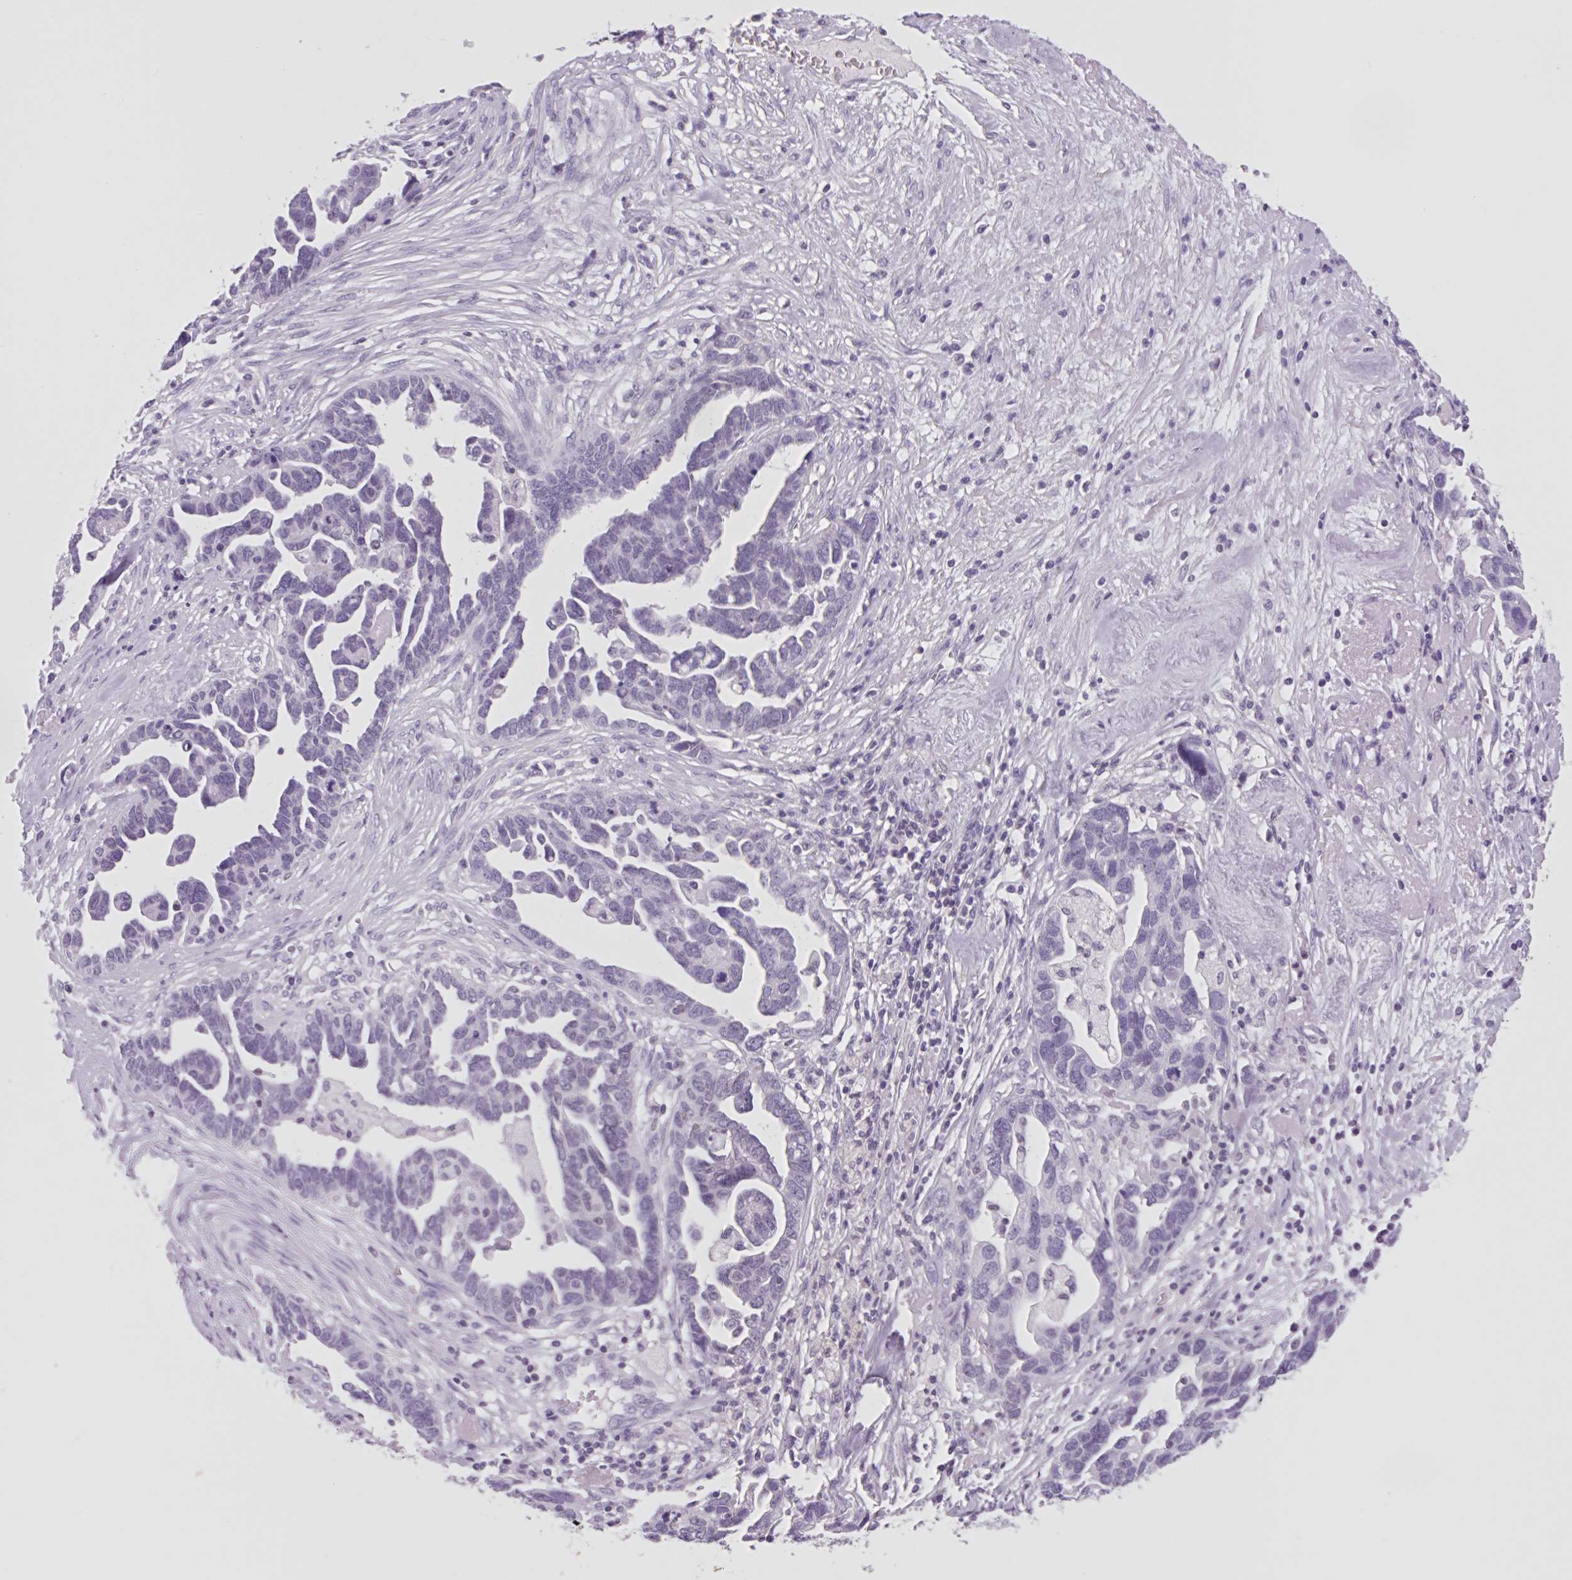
{"staining": {"intensity": "negative", "quantity": "none", "location": "none"}, "tissue": "ovarian cancer", "cell_type": "Tumor cells", "image_type": "cancer", "snomed": [{"axis": "morphology", "description": "Cystadenocarcinoma, serous, NOS"}, {"axis": "topography", "description": "Ovary"}], "caption": "Immunohistochemistry (IHC) photomicrograph of human ovarian serous cystadenocarcinoma stained for a protein (brown), which displays no staining in tumor cells. (DAB (3,3'-diaminobenzidine) IHC, high magnification).", "gene": "VPREB1", "patient": {"sex": "female", "age": 54}}